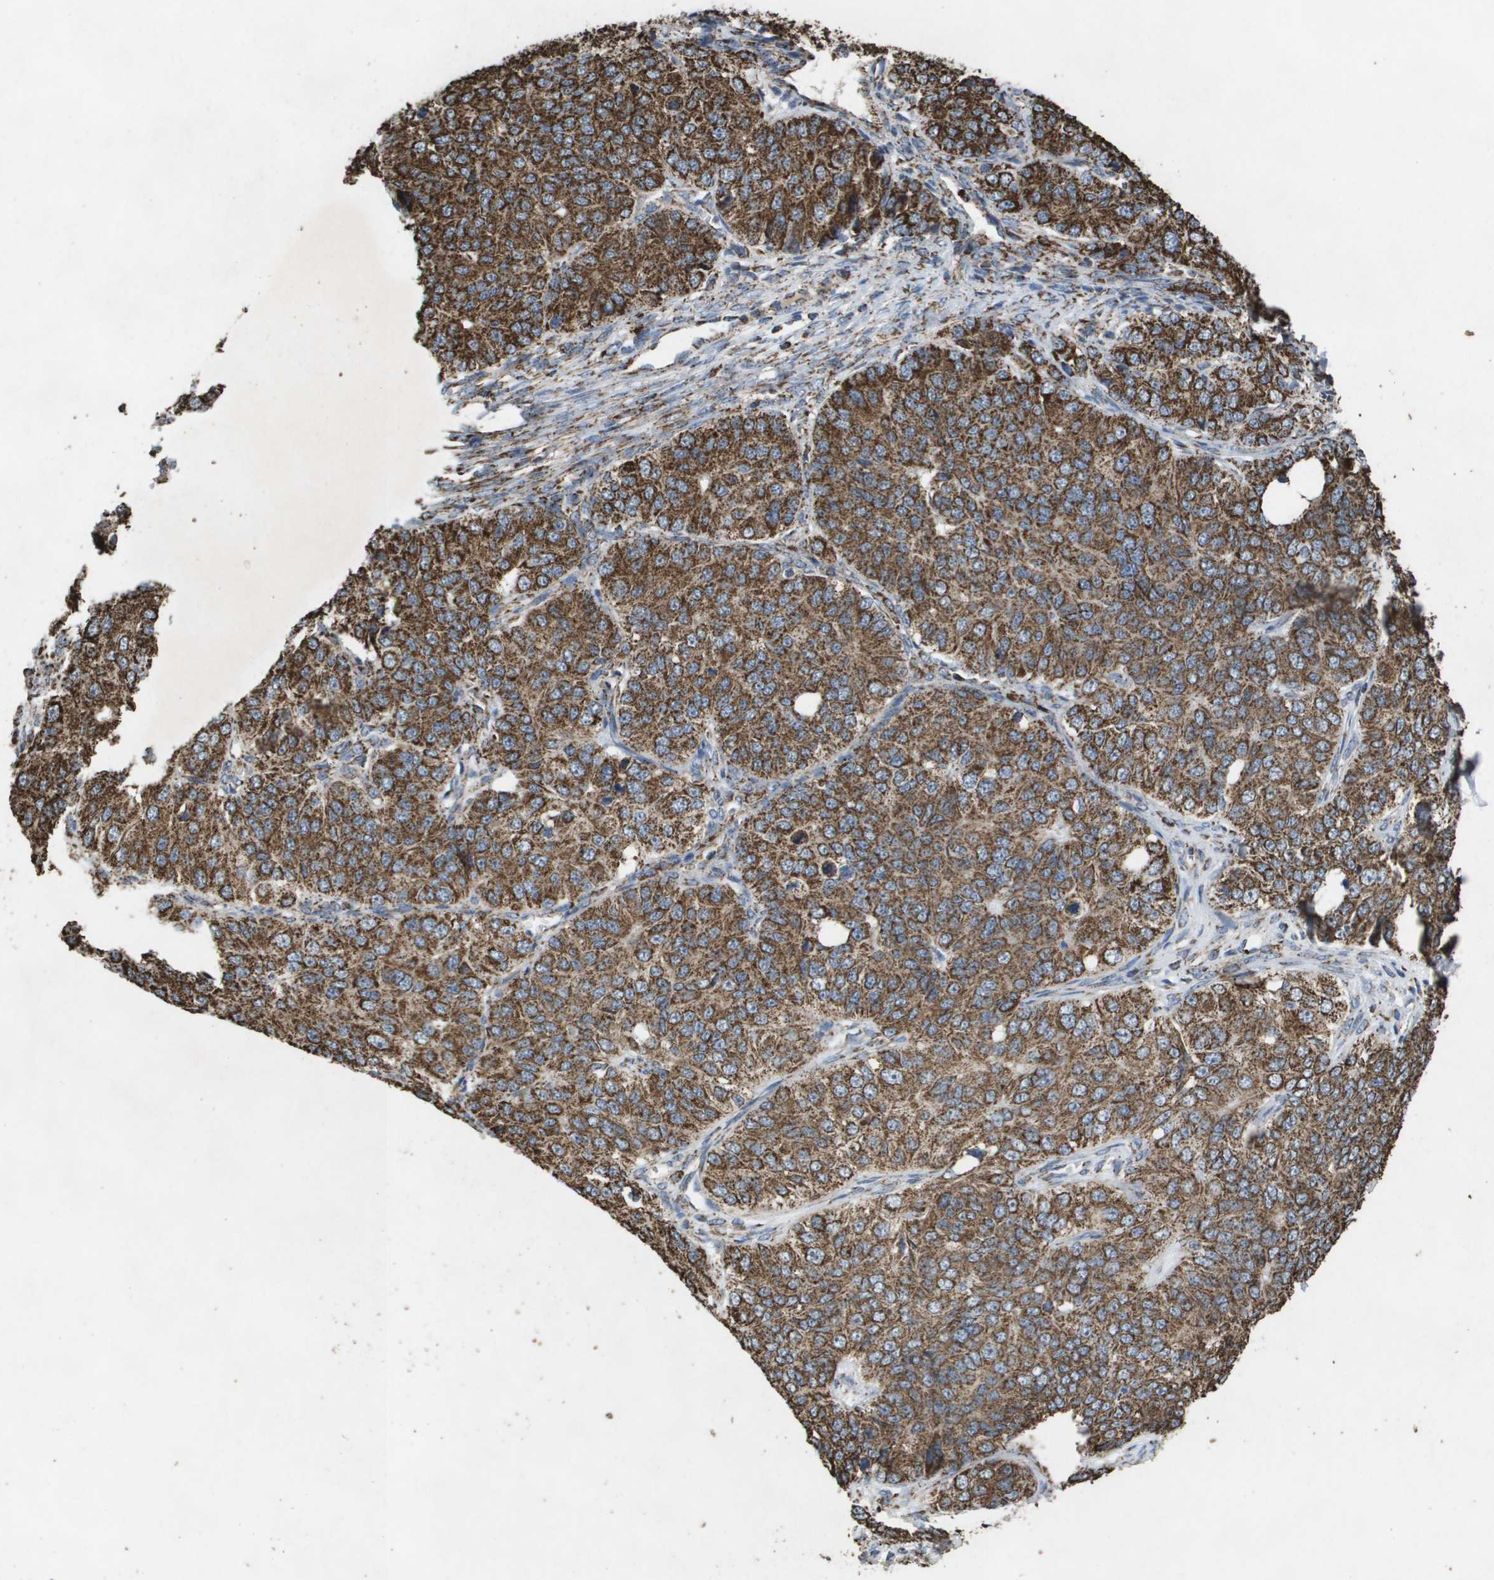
{"staining": {"intensity": "moderate", "quantity": ">75%", "location": "cytoplasmic/membranous"}, "tissue": "ovarian cancer", "cell_type": "Tumor cells", "image_type": "cancer", "snomed": [{"axis": "morphology", "description": "Carcinoma, endometroid"}, {"axis": "topography", "description": "Ovary"}], "caption": "DAB immunohistochemical staining of ovarian cancer shows moderate cytoplasmic/membranous protein expression in approximately >75% of tumor cells.", "gene": "HSPE1", "patient": {"sex": "female", "age": 51}}